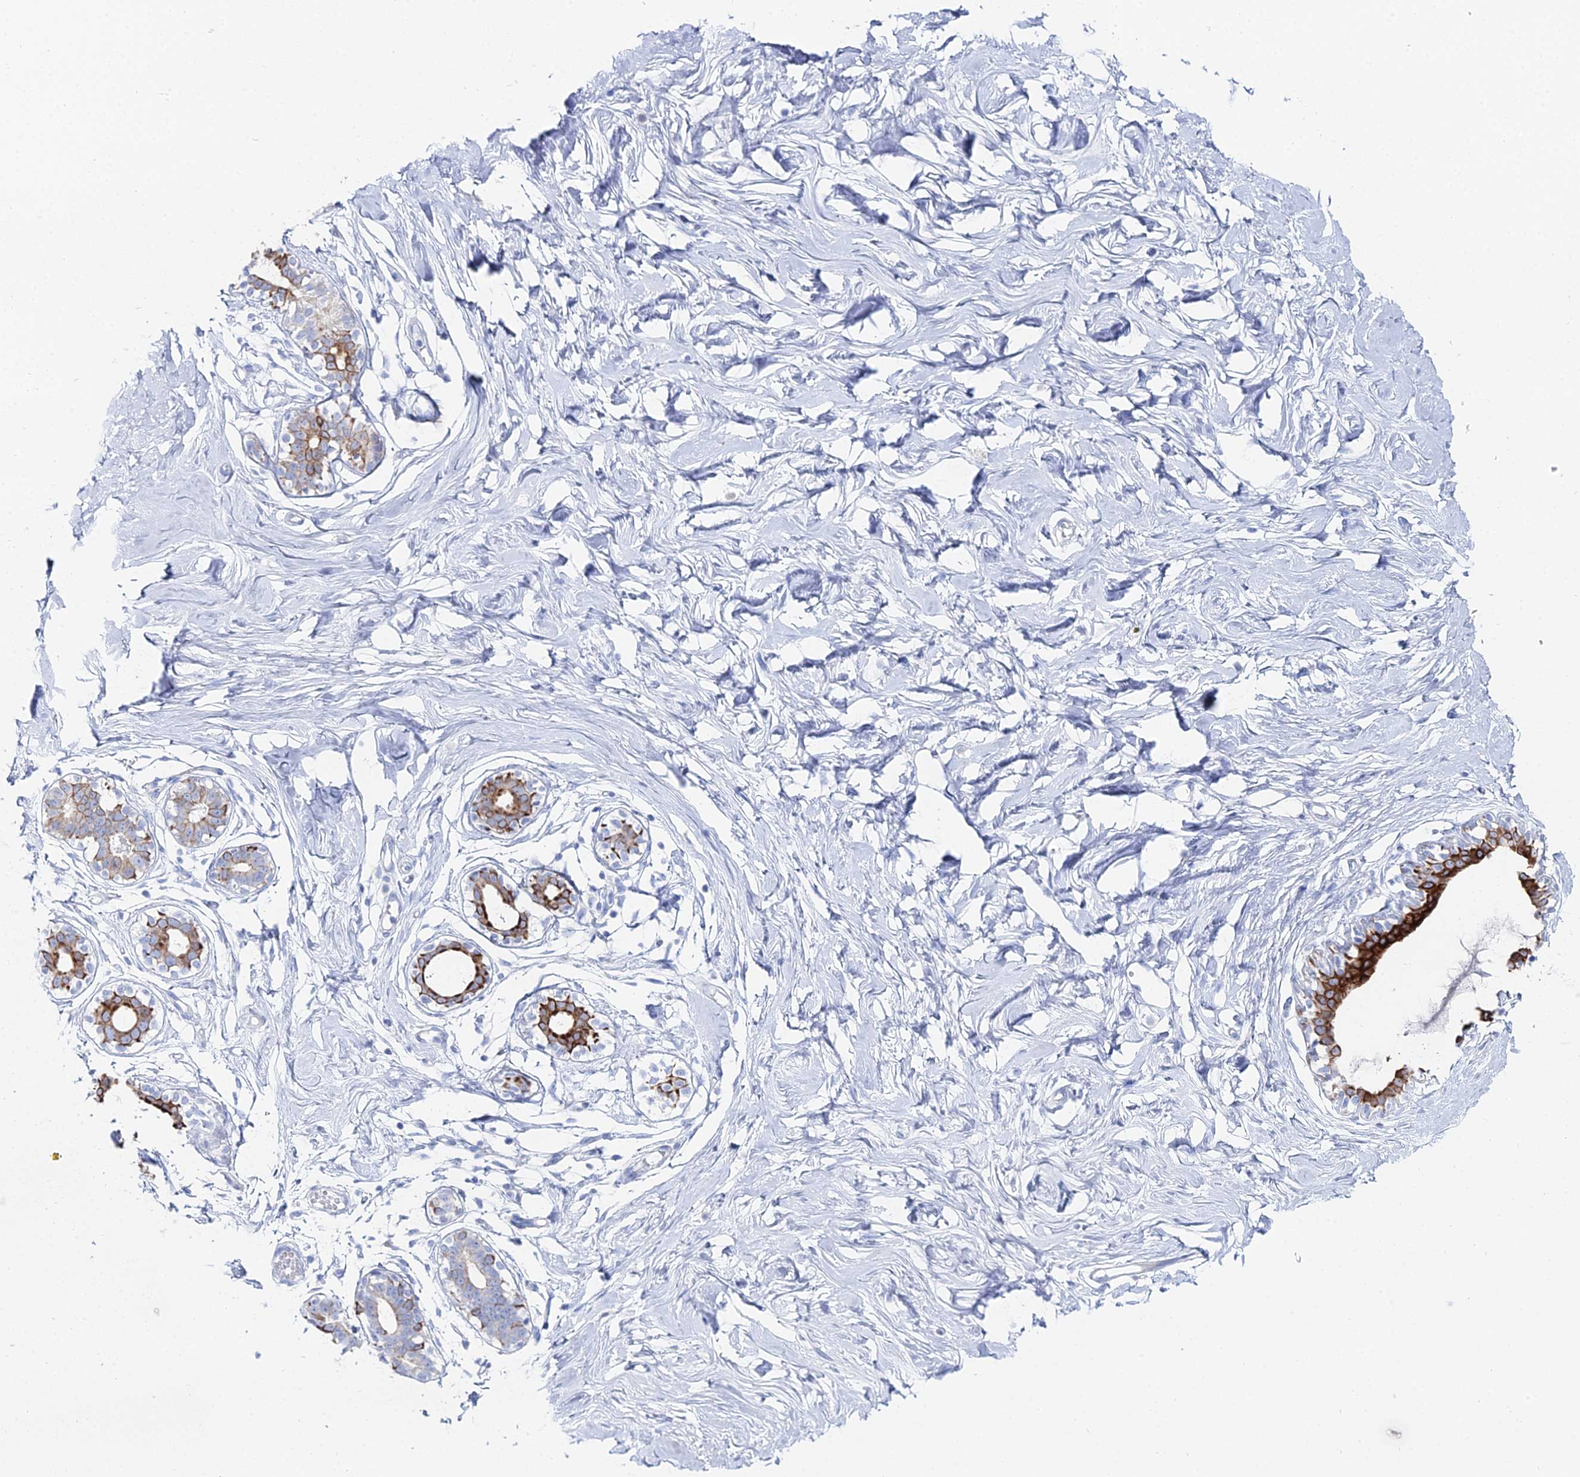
{"staining": {"intensity": "negative", "quantity": "none", "location": "none"}, "tissue": "breast", "cell_type": "Adipocytes", "image_type": "normal", "snomed": [{"axis": "morphology", "description": "Normal tissue, NOS"}, {"axis": "morphology", "description": "Adenoma, NOS"}, {"axis": "topography", "description": "Breast"}], "caption": "An immunohistochemistry (IHC) image of benign breast is shown. There is no staining in adipocytes of breast. The staining was performed using DAB (3,3'-diaminobenzidine) to visualize the protein expression in brown, while the nuclei were stained in blue with hematoxylin (Magnification: 20x).", "gene": "DHX34", "patient": {"sex": "female", "age": 23}}